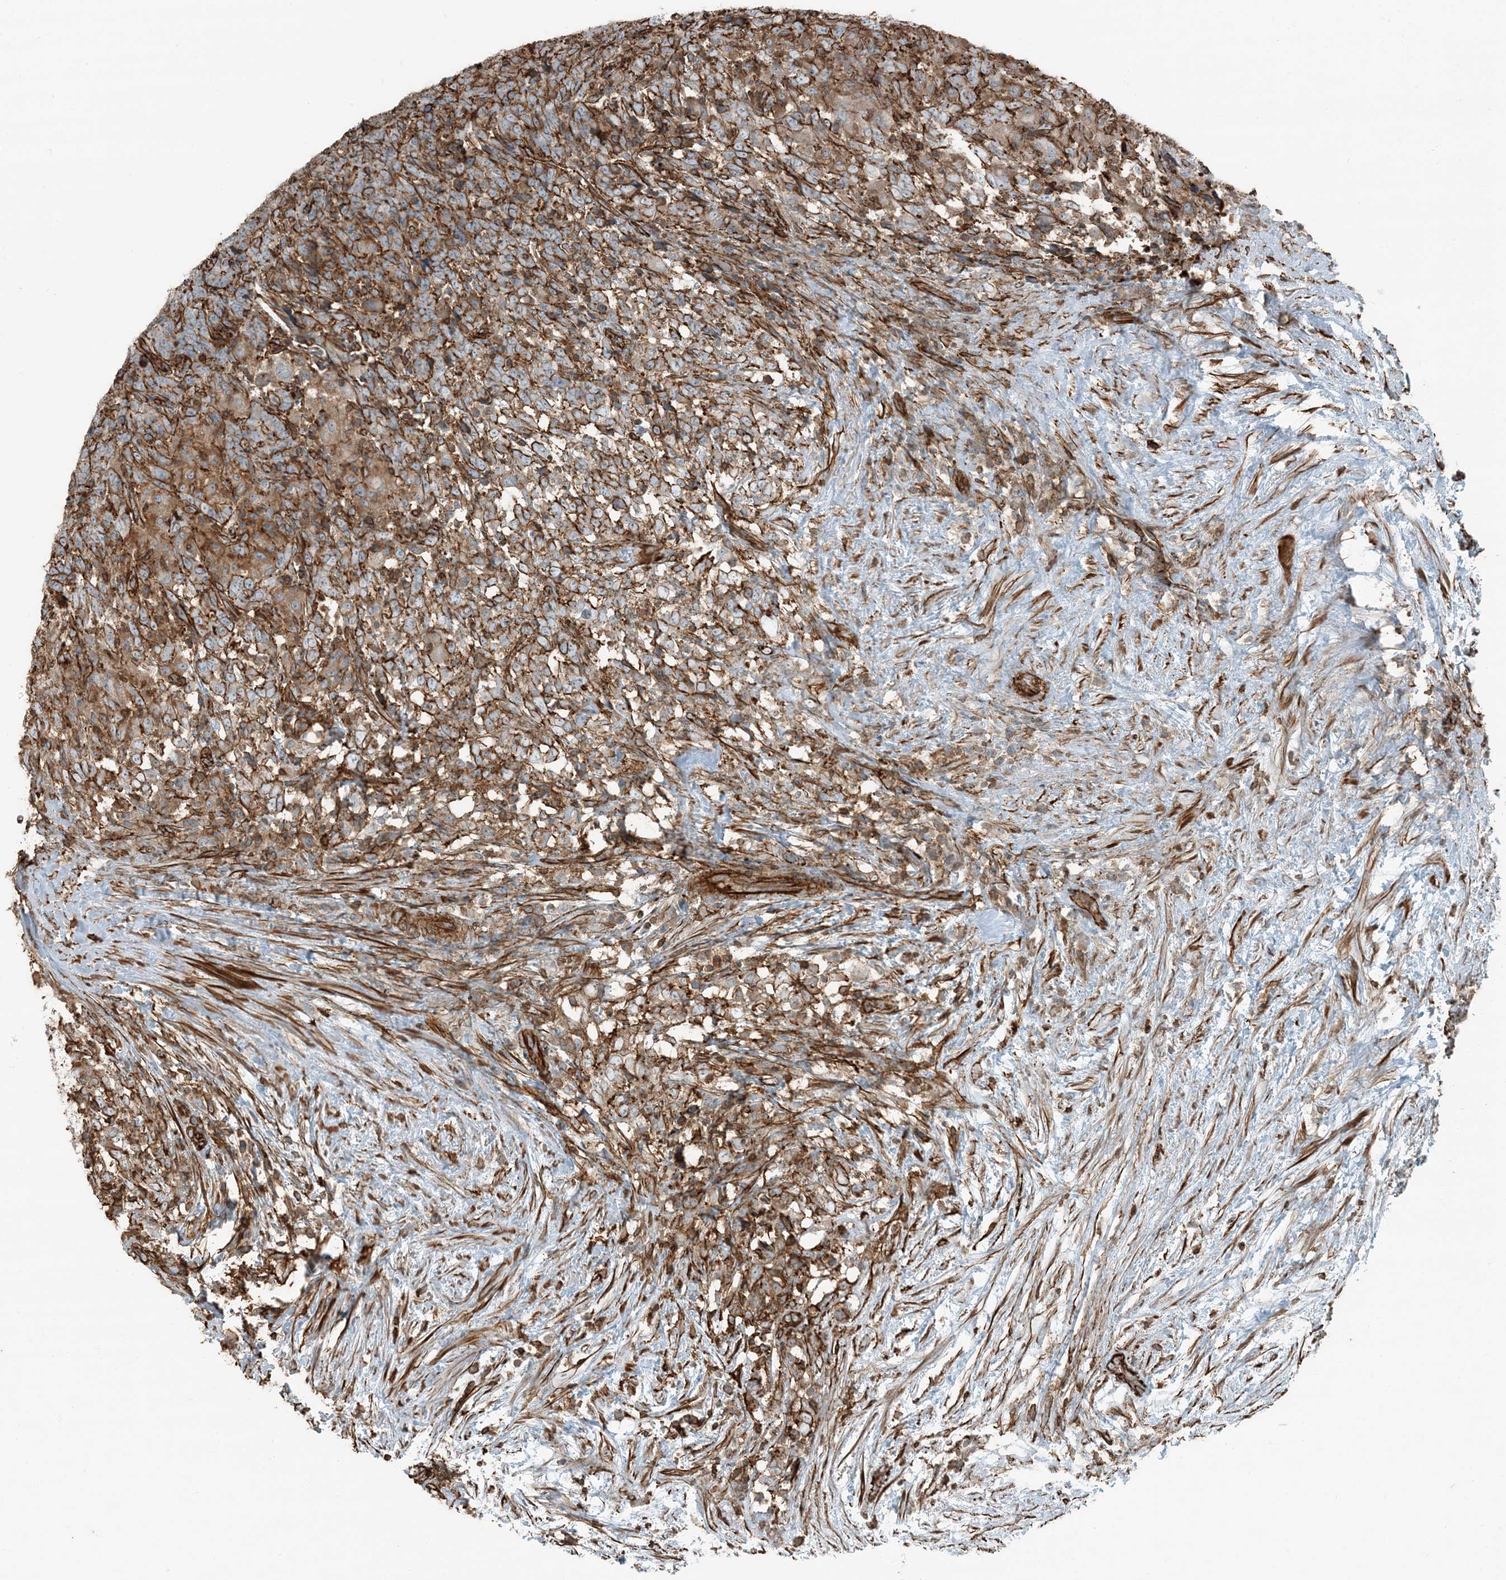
{"staining": {"intensity": "strong", "quantity": ">75%", "location": "cytoplasmic/membranous"}, "tissue": "testis cancer", "cell_type": "Tumor cells", "image_type": "cancer", "snomed": [{"axis": "morphology", "description": "Carcinoma, Embryonal, NOS"}, {"axis": "topography", "description": "Testis"}], "caption": "Immunohistochemical staining of testis cancer displays high levels of strong cytoplasmic/membranous protein staining in about >75% of tumor cells. The protein of interest is stained brown, and the nuclei are stained in blue (DAB IHC with brightfield microscopy, high magnification).", "gene": "APOBEC3C", "patient": {"sex": "male", "age": 26}}